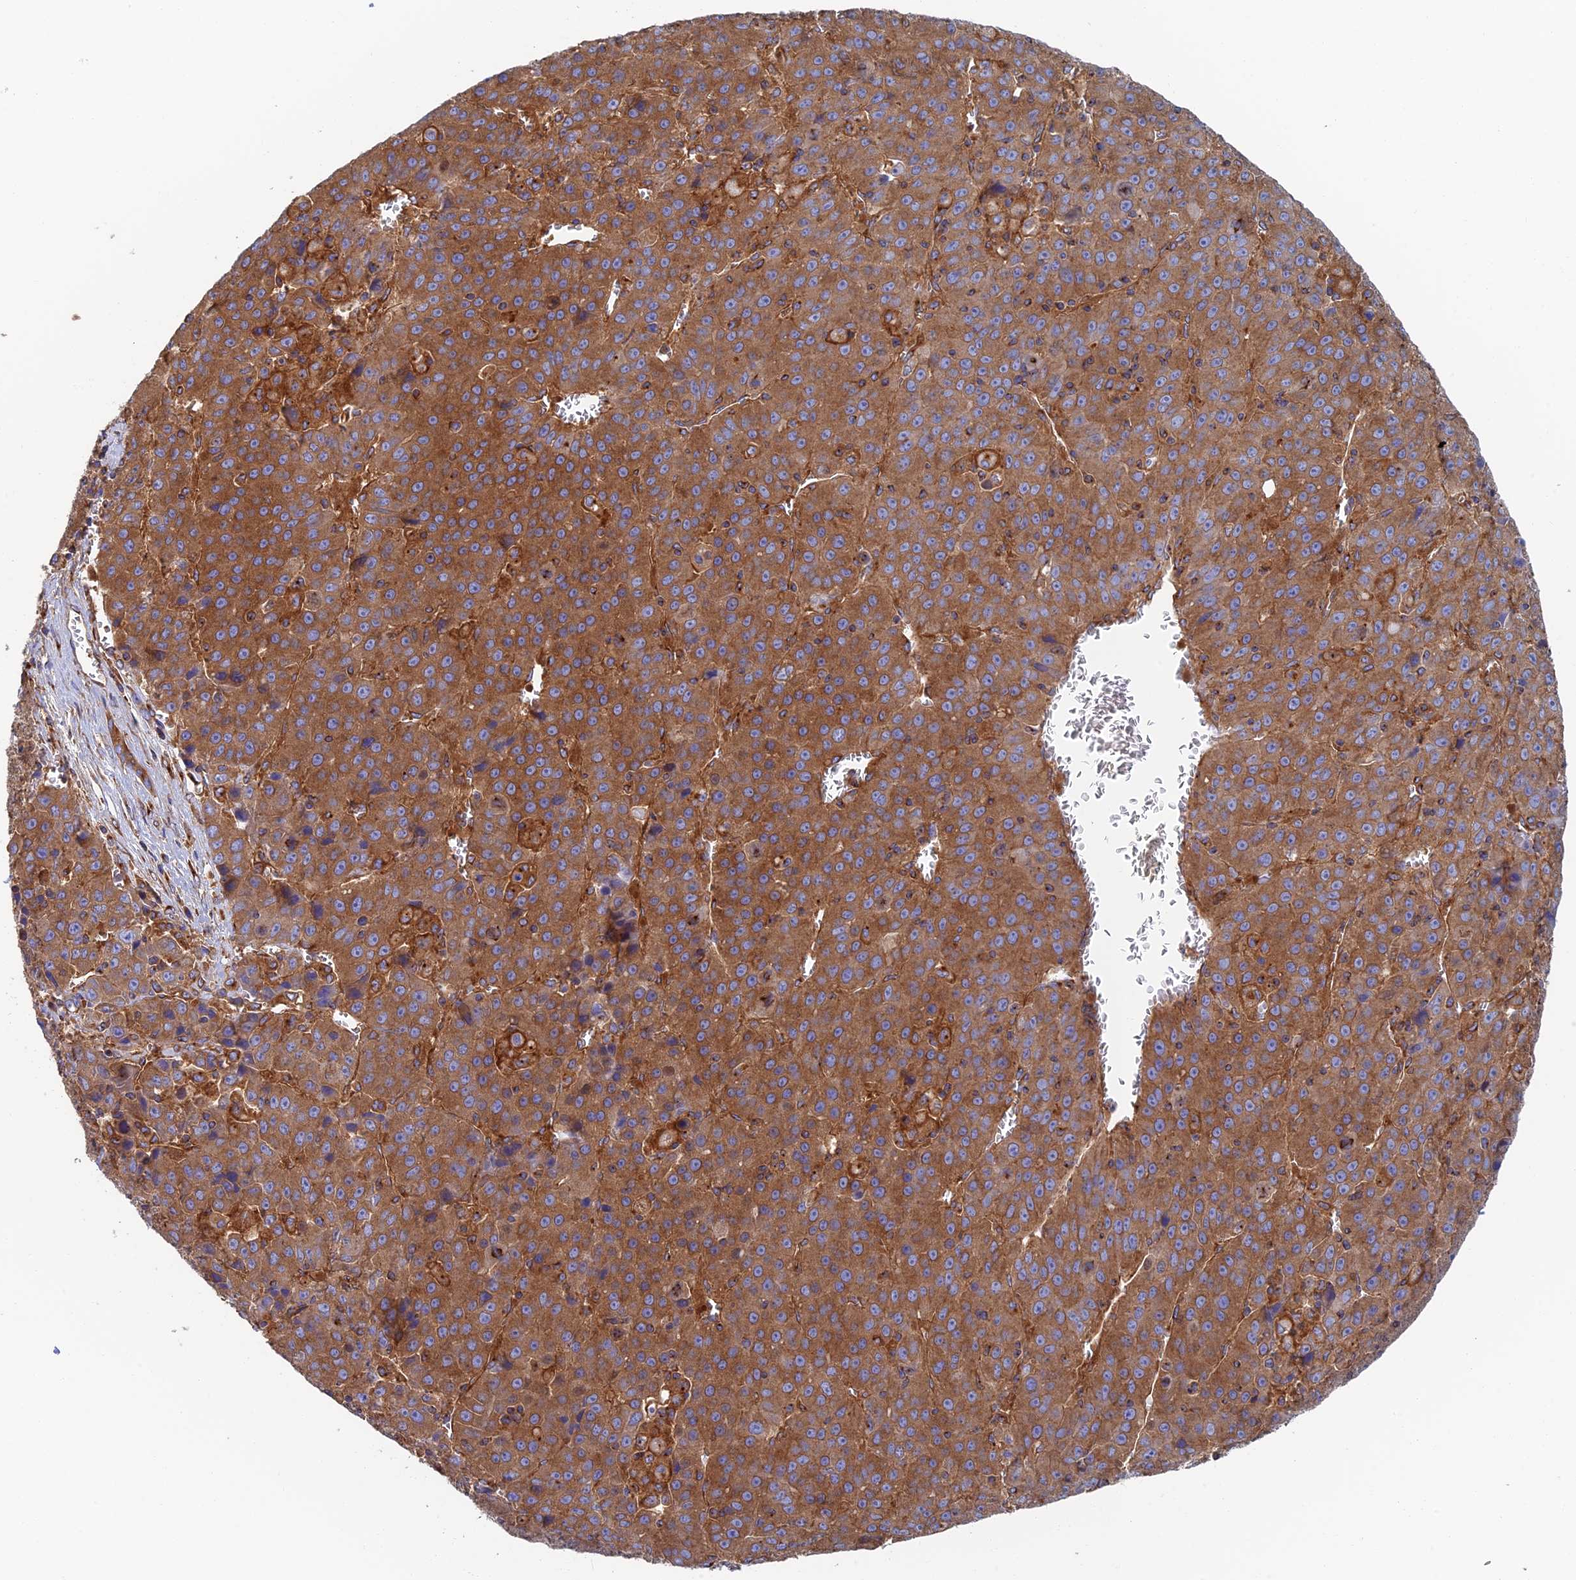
{"staining": {"intensity": "moderate", "quantity": ">75%", "location": "cytoplasmic/membranous"}, "tissue": "liver cancer", "cell_type": "Tumor cells", "image_type": "cancer", "snomed": [{"axis": "morphology", "description": "Carcinoma, Hepatocellular, NOS"}, {"axis": "topography", "description": "Liver"}], "caption": "Liver cancer stained with a protein marker exhibits moderate staining in tumor cells.", "gene": "DCTN2", "patient": {"sex": "female", "age": 53}}